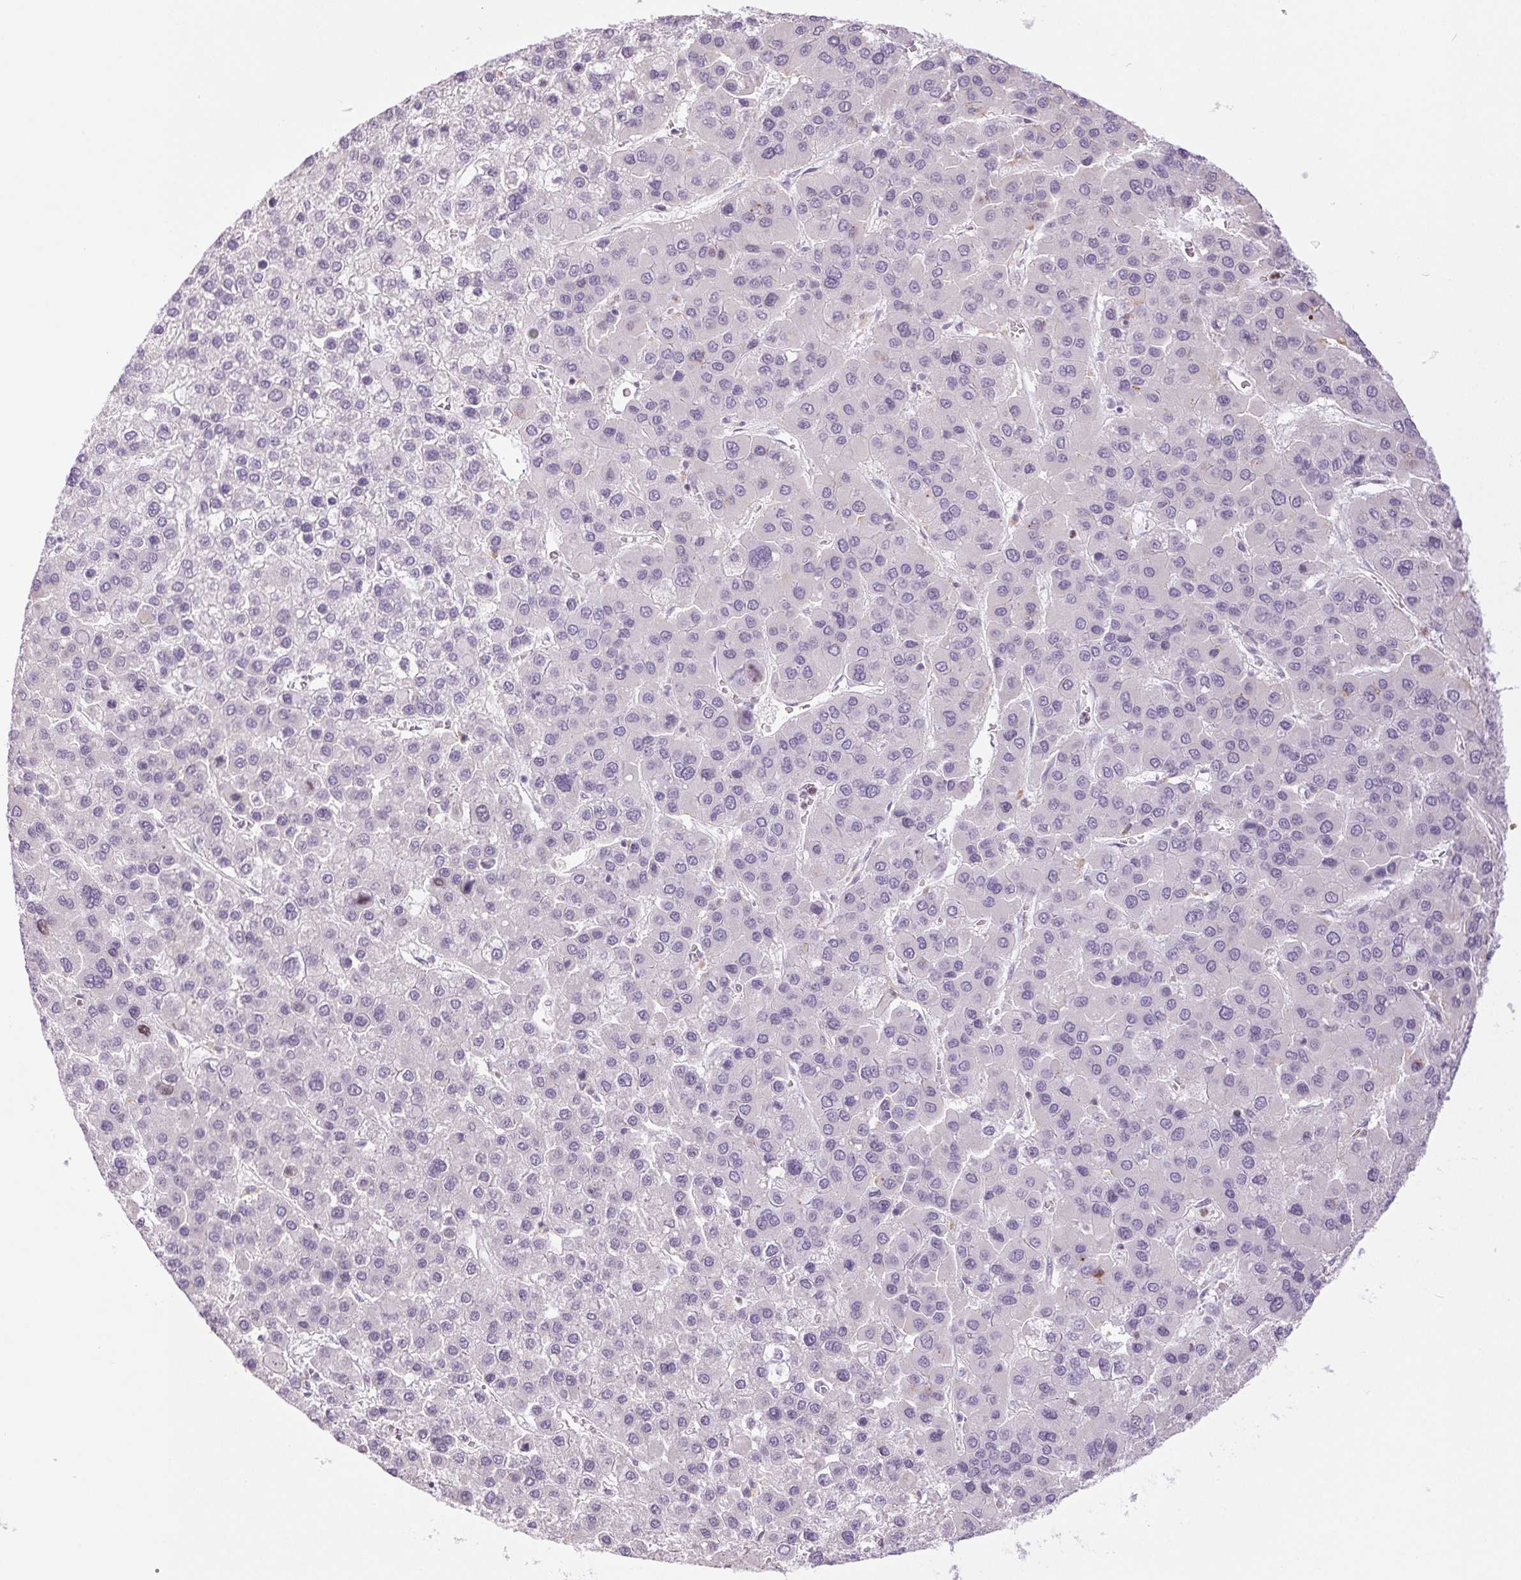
{"staining": {"intensity": "negative", "quantity": "none", "location": "none"}, "tissue": "liver cancer", "cell_type": "Tumor cells", "image_type": "cancer", "snomed": [{"axis": "morphology", "description": "Carcinoma, Hepatocellular, NOS"}, {"axis": "topography", "description": "Liver"}], "caption": "Human liver cancer (hepatocellular carcinoma) stained for a protein using immunohistochemistry exhibits no staining in tumor cells.", "gene": "SMIM6", "patient": {"sex": "female", "age": 41}}